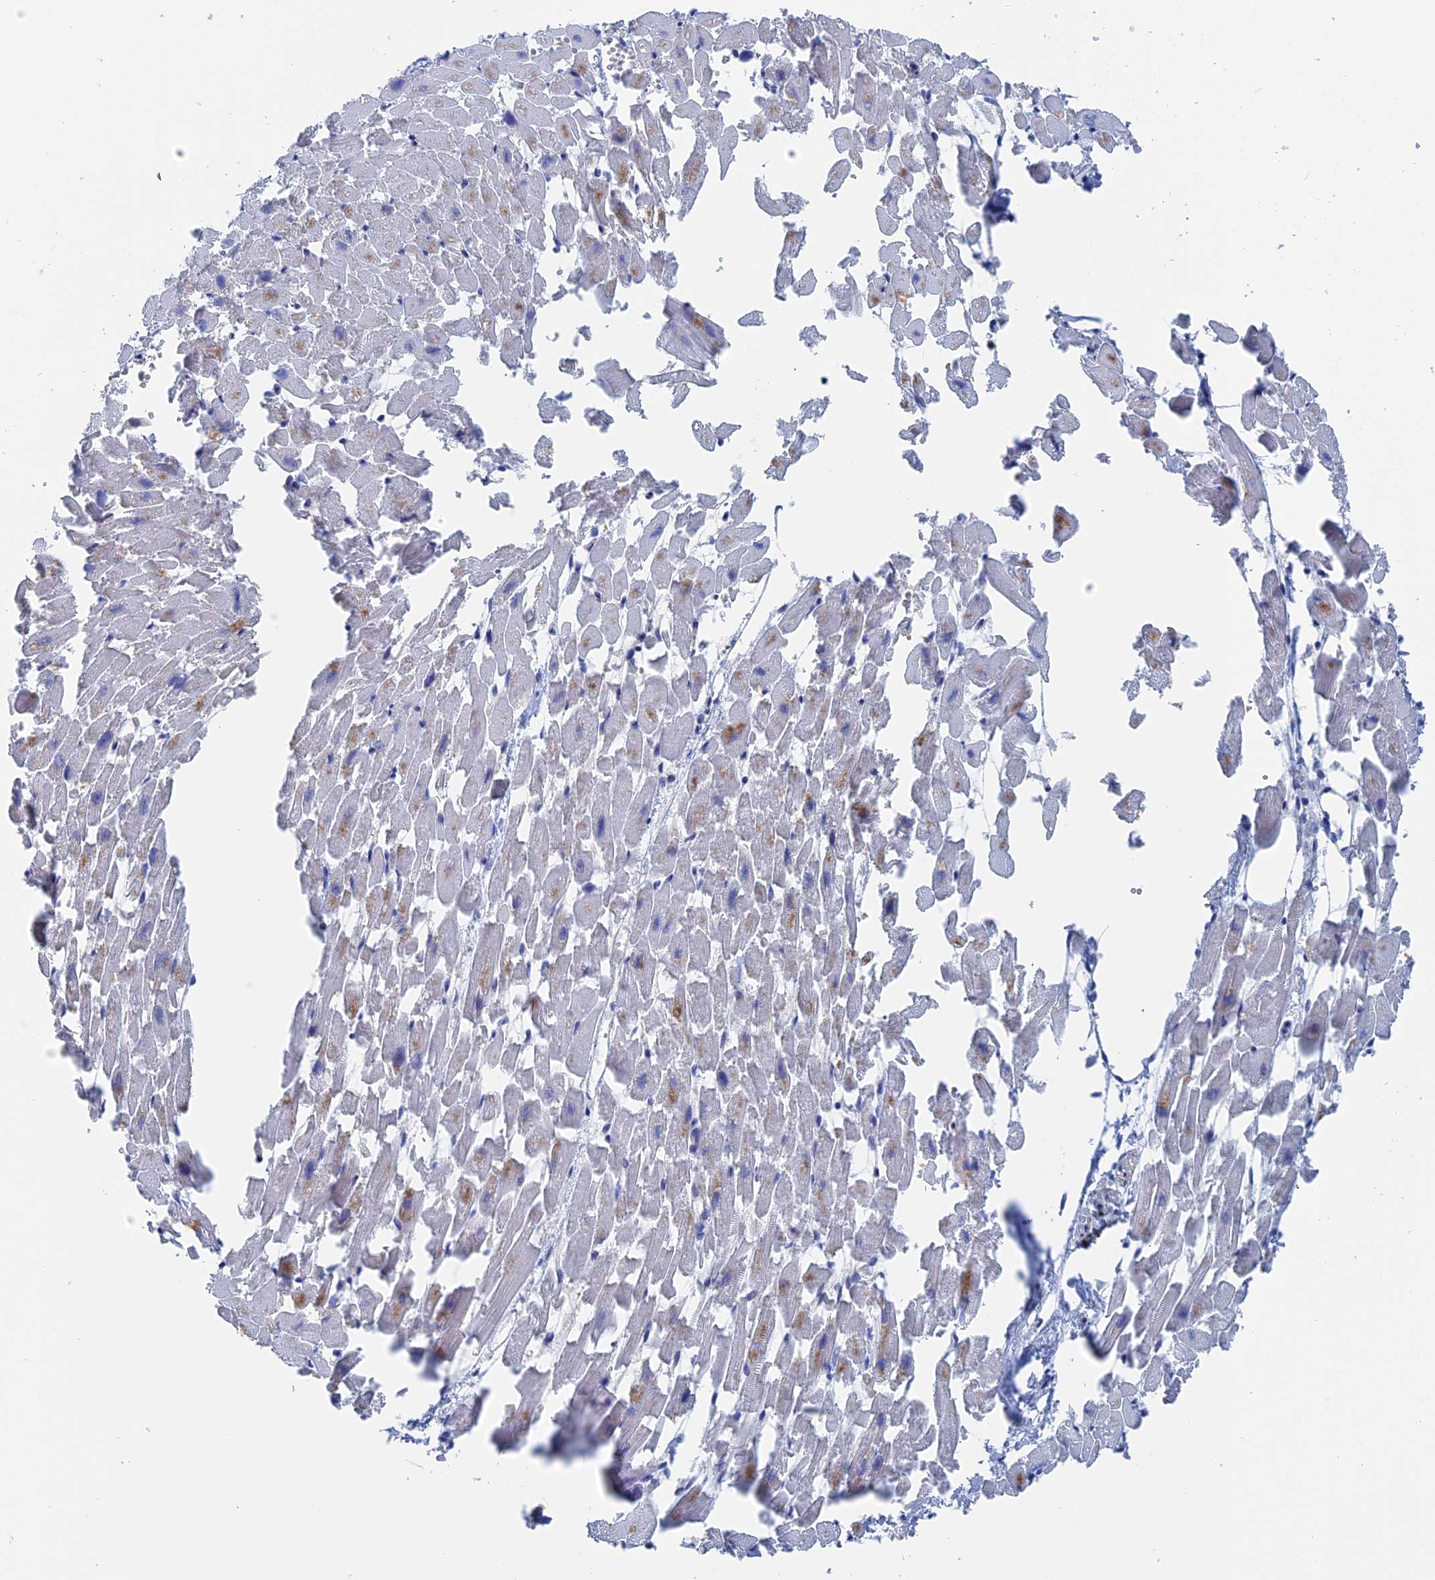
{"staining": {"intensity": "negative", "quantity": "none", "location": "none"}, "tissue": "heart muscle", "cell_type": "Cardiomyocytes", "image_type": "normal", "snomed": [{"axis": "morphology", "description": "Normal tissue, NOS"}, {"axis": "topography", "description": "Heart"}], "caption": "Heart muscle was stained to show a protein in brown. There is no significant positivity in cardiomyocytes. The staining is performed using DAB brown chromogen with nuclei counter-stained in using hematoxylin.", "gene": "MARCHF3", "patient": {"sex": "female", "age": 64}}